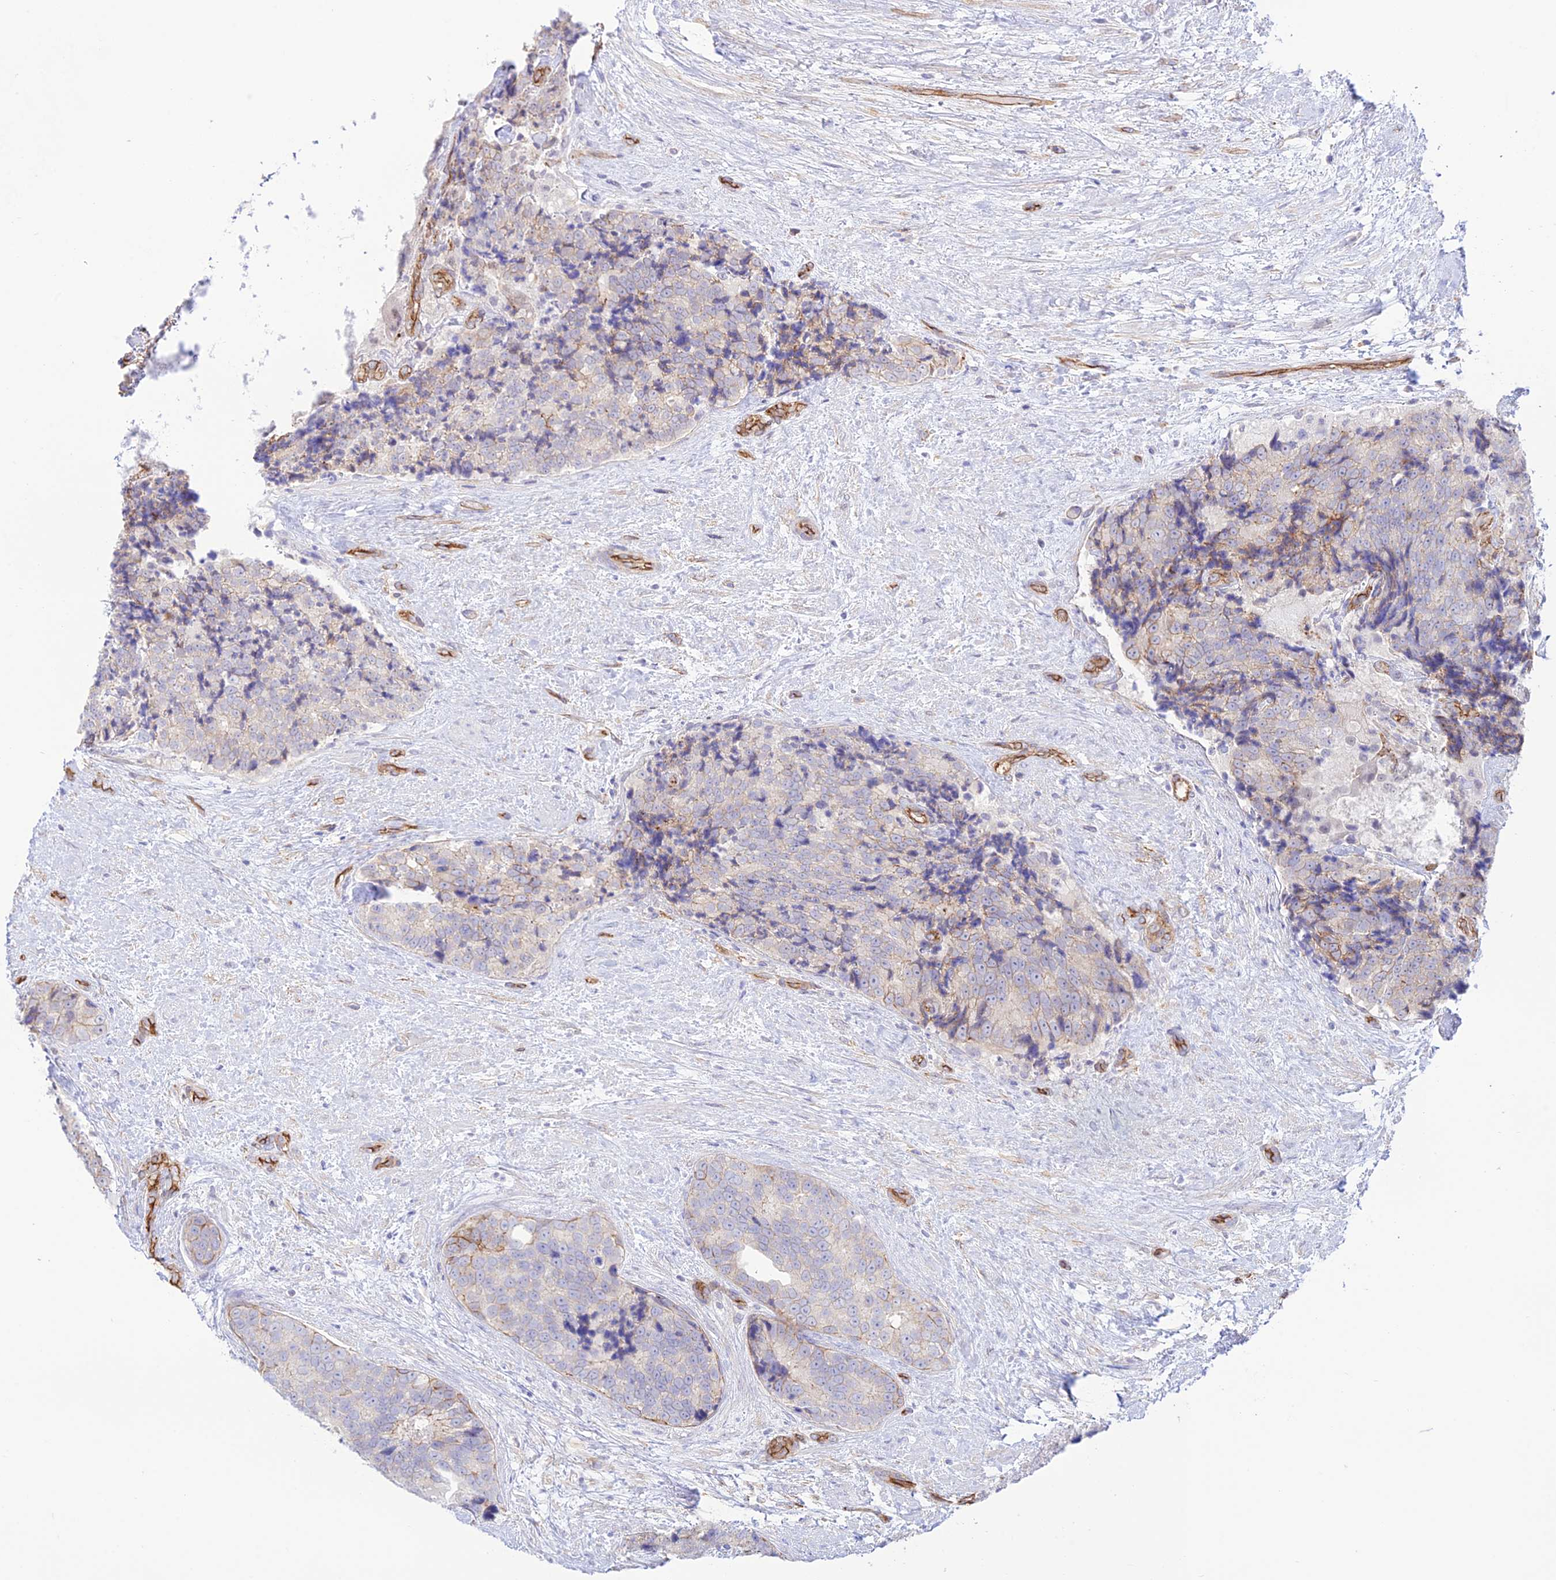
{"staining": {"intensity": "moderate", "quantity": "<25%", "location": "cytoplasmic/membranous"}, "tissue": "prostate cancer", "cell_type": "Tumor cells", "image_type": "cancer", "snomed": [{"axis": "morphology", "description": "Adenocarcinoma, High grade"}, {"axis": "topography", "description": "Prostate"}], "caption": "Tumor cells reveal low levels of moderate cytoplasmic/membranous staining in about <25% of cells in human prostate cancer.", "gene": "YPEL5", "patient": {"sex": "male", "age": 70}}